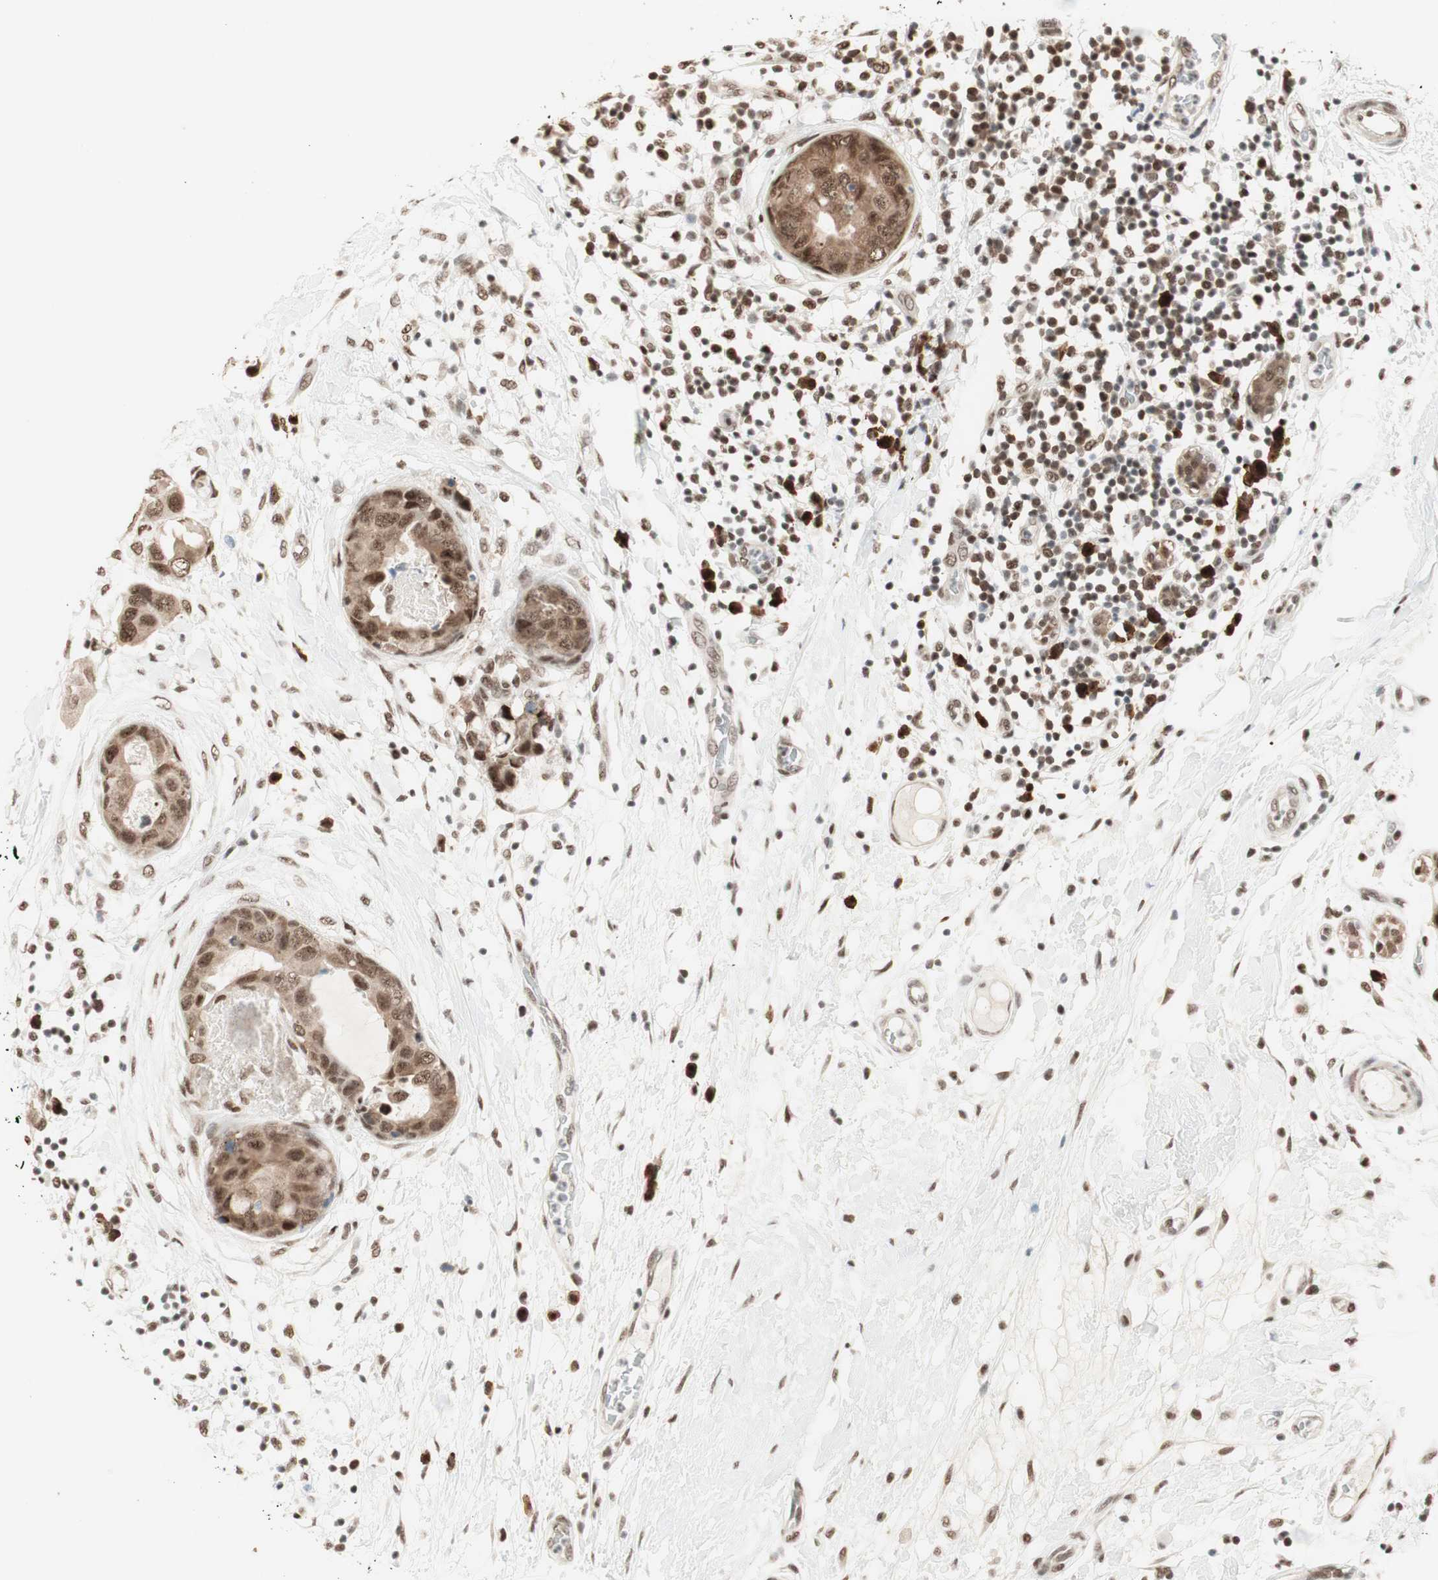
{"staining": {"intensity": "moderate", "quantity": ">75%", "location": "cytoplasmic/membranous,nuclear"}, "tissue": "breast cancer", "cell_type": "Tumor cells", "image_type": "cancer", "snomed": [{"axis": "morphology", "description": "Duct carcinoma"}, {"axis": "topography", "description": "Breast"}], "caption": "A brown stain labels moderate cytoplasmic/membranous and nuclear staining of a protein in human breast invasive ductal carcinoma tumor cells.", "gene": "SMARCE1", "patient": {"sex": "female", "age": 40}}